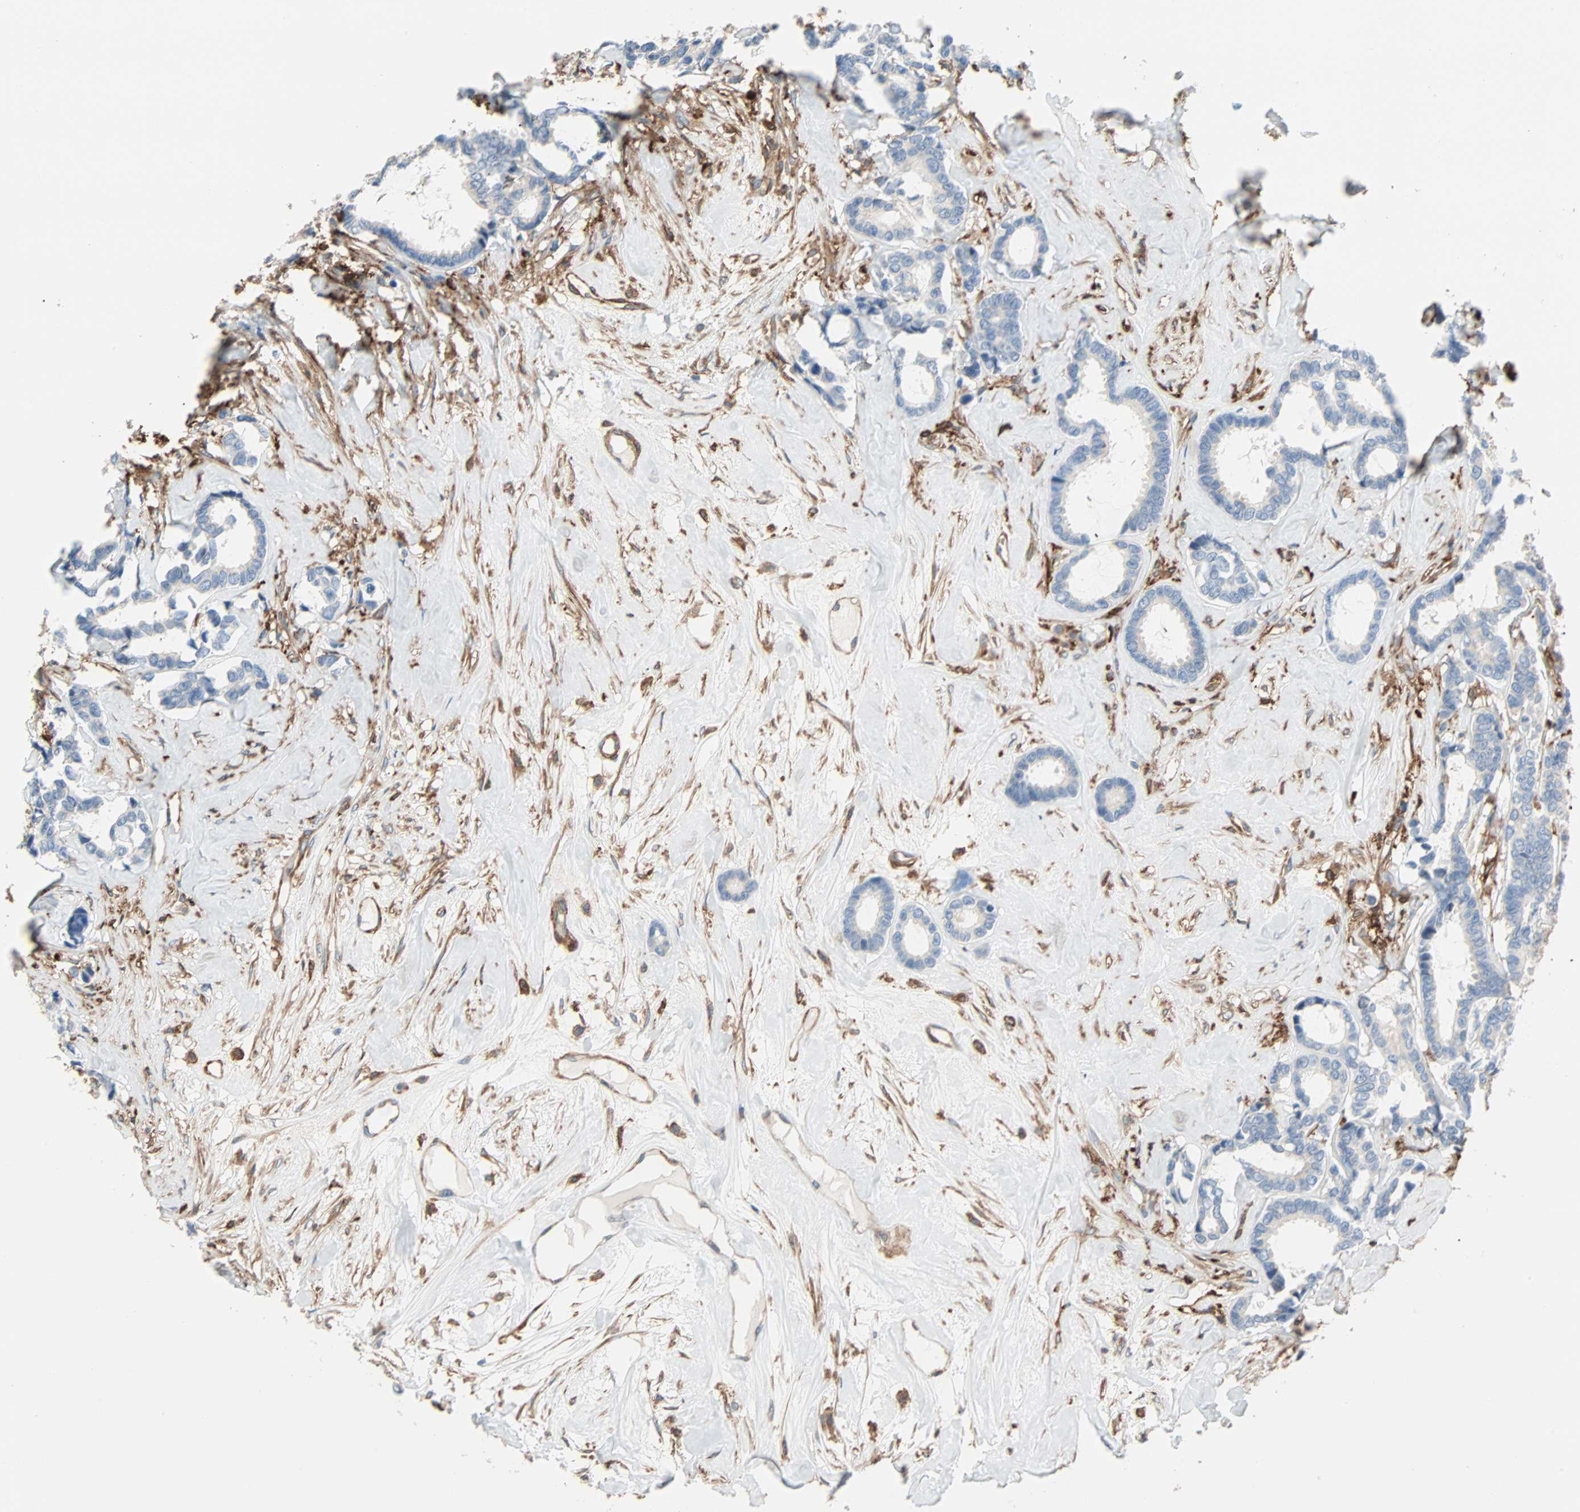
{"staining": {"intensity": "weak", "quantity": "25%-75%", "location": "cytoplasmic/membranous"}, "tissue": "breast cancer", "cell_type": "Tumor cells", "image_type": "cancer", "snomed": [{"axis": "morphology", "description": "Duct carcinoma"}, {"axis": "topography", "description": "Breast"}], "caption": "A brown stain labels weak cytoplasmic/membranous staining of a protein in human breast cancer (invasive ductal carcinoma) tumor cells.", "gene": "EPB41L2", "patient": {"sex": "female", "age": 87}}